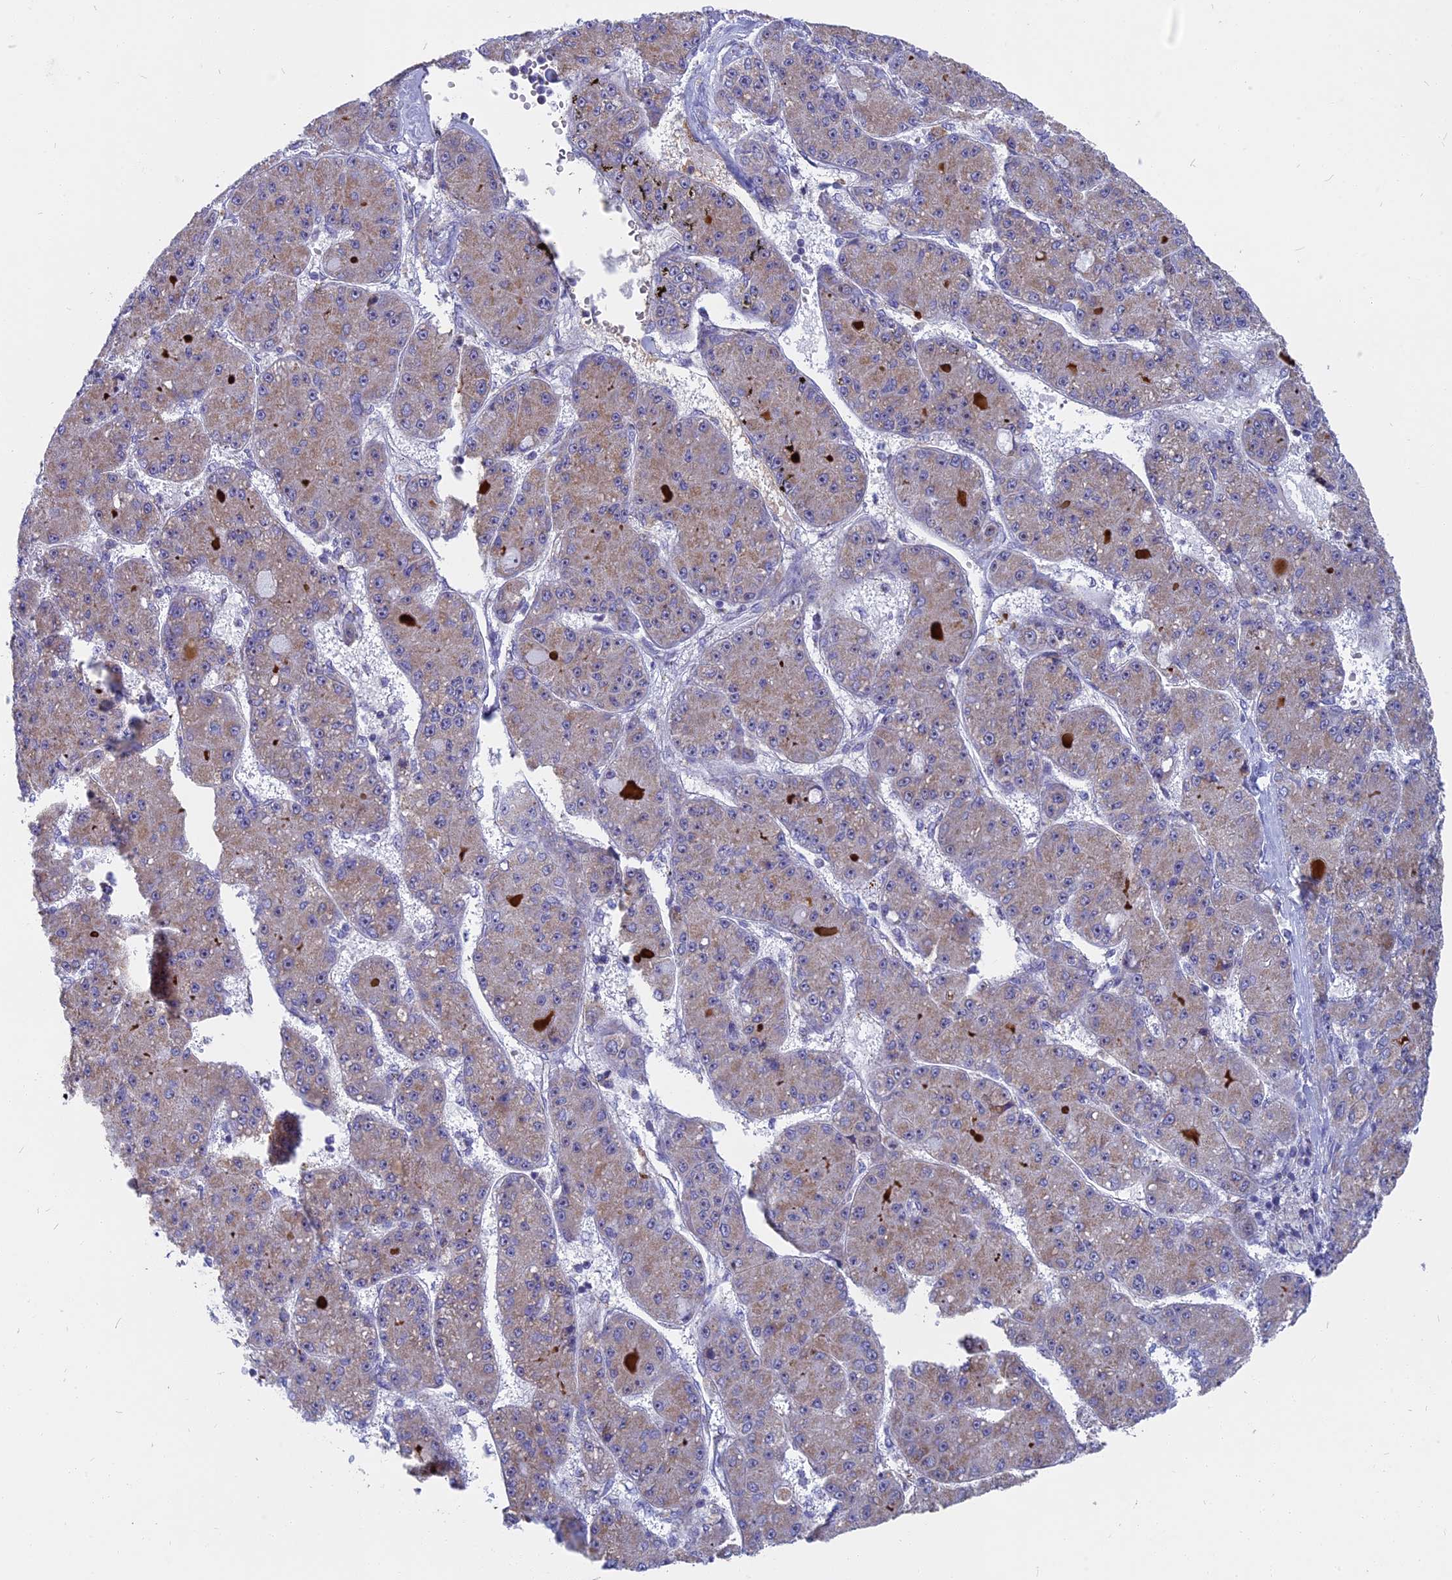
{"staining": {"intensity": "moderate", "quantity": "25%-75%", "location": "cytoplasmic/membranous"}, "tissue": "liver cancer", "cell_type": "Tumor cells", "image_type": "cancer", "snomed": [{"axis": "morphology", "description": "Carcinoma, Hepatocellular, NOS"}, {"axis": "topography", "description": "Liver"}], "caption": "There is medium levels of moderate cytoplasmic/membranous expression in tumor cells of liver cancer (hepatocellular carcinoma), as demonstrated by immunohistochemical staining (brown color).", "gene": "DTWD1", "patient": {"sex": "male", "age": 67}}